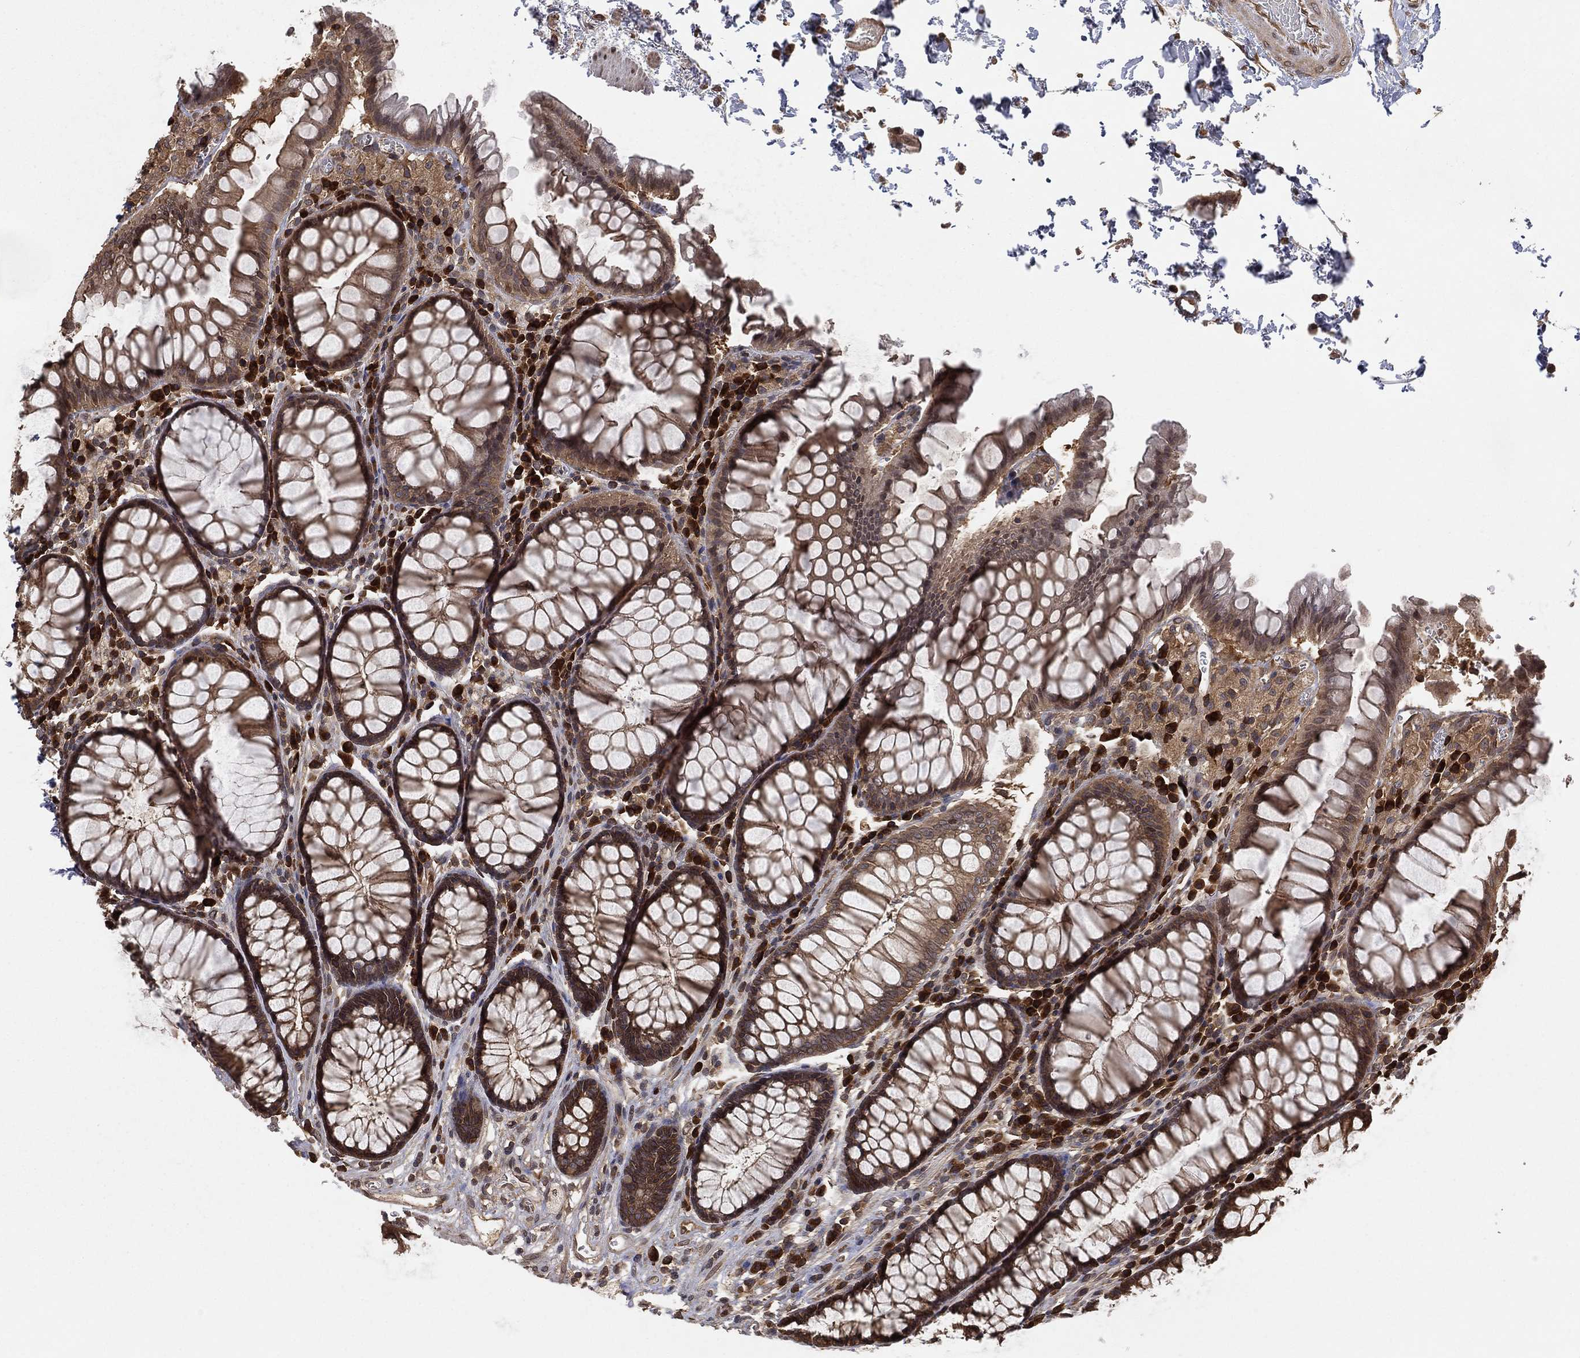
{"staining": {"intensity": "strong", "quantity": ">75%", "location": "cytoplasmic/membranous"}, "tissue": "rectum", "cell_type": "Glandular cells", "image_type": "normal", "snomed": [{"axis": "morphology", "description": "Normal tissue, NOS"}, {"axis": "topography", "description": "Rectum"}], "caption": "Rectum stained for a protein (brown) demonstrates strong cytoplasmic/membranous positive positivity in approximately >75% of glandular cells.", "gene": "UBA5", "patient": {"sex": "female", "age": 68}}